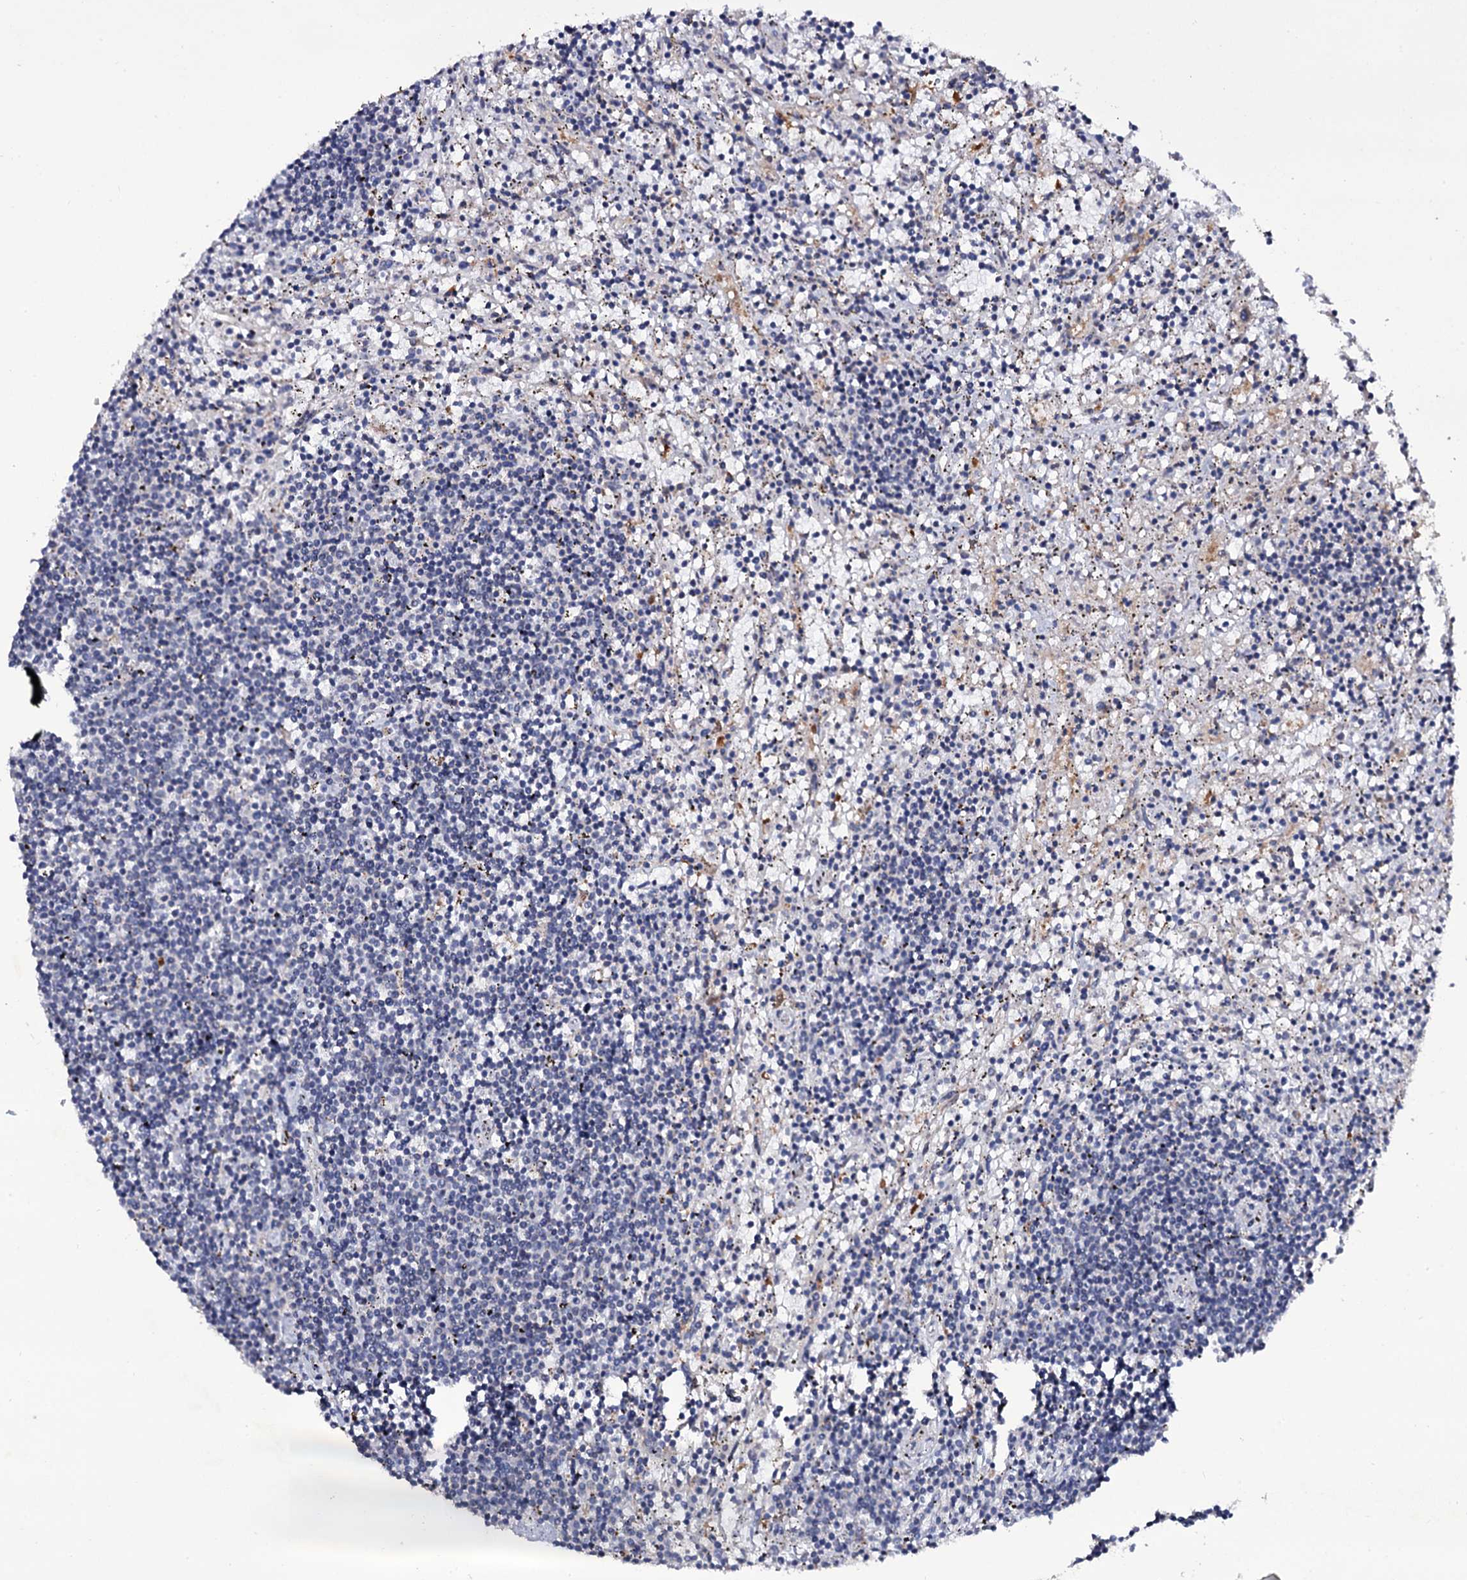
{"staining": {"intensity": "negative", "quantity": "none", "location": "none"}, "tissue": "lymphoma", "cell_type": "Tumor cells", "image_type": "cancer", "snomed": [{"axis": "morphology", "description": "Malignant lymphoma, non-Hodgkin's type, Low grade"}, {"axis": "topography", "description": "Spleen"}], "caption": "This is an immunohistochemistry photomicrograph of human lymphoma. There is no expression in tumor cells.", "gene": "CRYL1", "patient": {"sex": "male", "age": 76}}